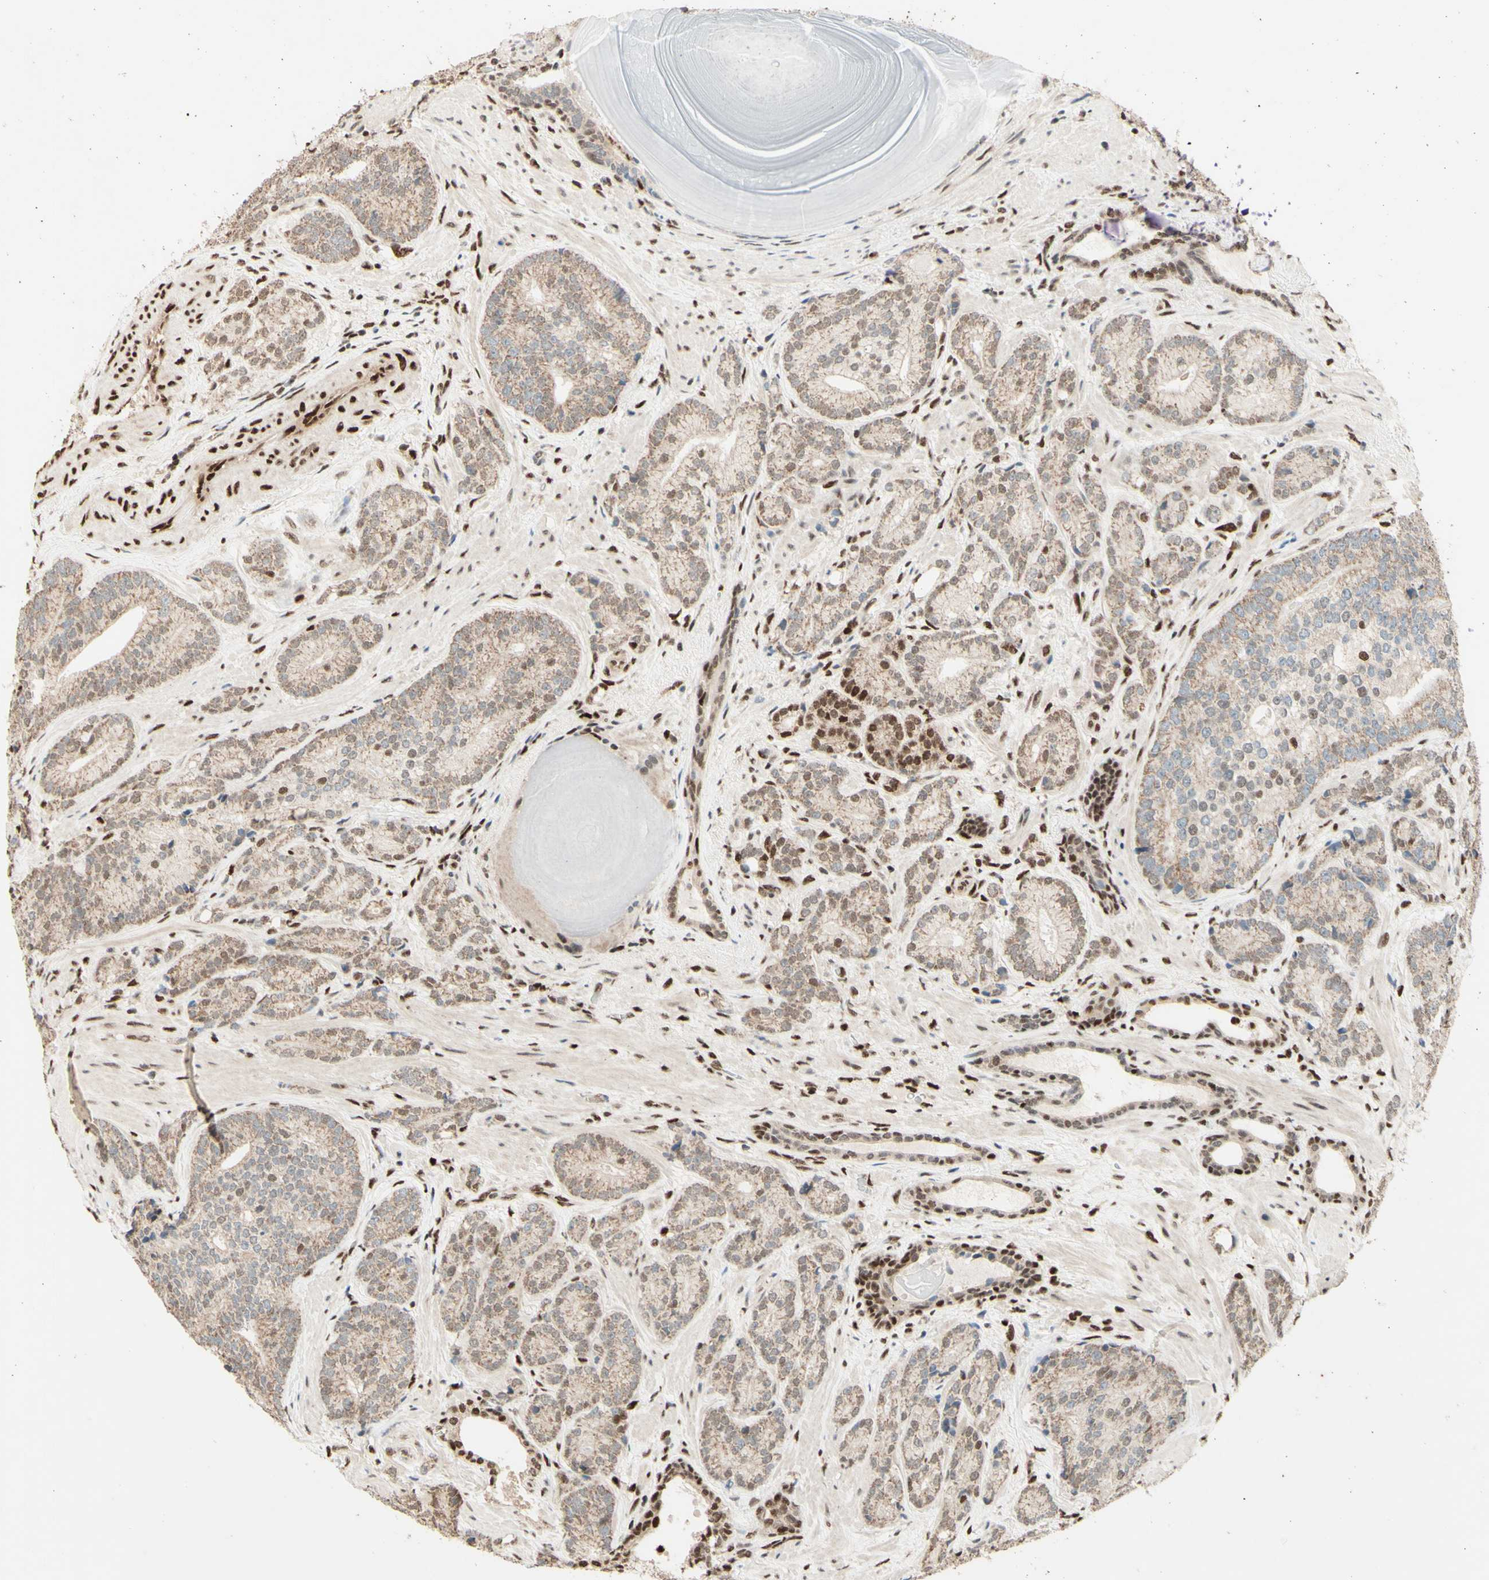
{"staining": {"intensity": "weak", "quantity": ">75%", "location": "cytoplasmic/membranous,nuclear"}, "tissue": "prostate cancer", "cell_type": "Tumor cells", "image_type": "cancer", "snomed": [{"axis": "morphology", "description": "Adenocarcinoma, High grade"}, {"axis": "topography", "description": "Prostate"}], "caption": "Prostate adenocarcinoma (high-grade) stained for a protein (brown) shows weak cytoplasmic/membranous and nuclear positive positivity in about >75% of tumor cells.", "gene": "NR3C1", "patient": {"sex": "male", "age": 61}}